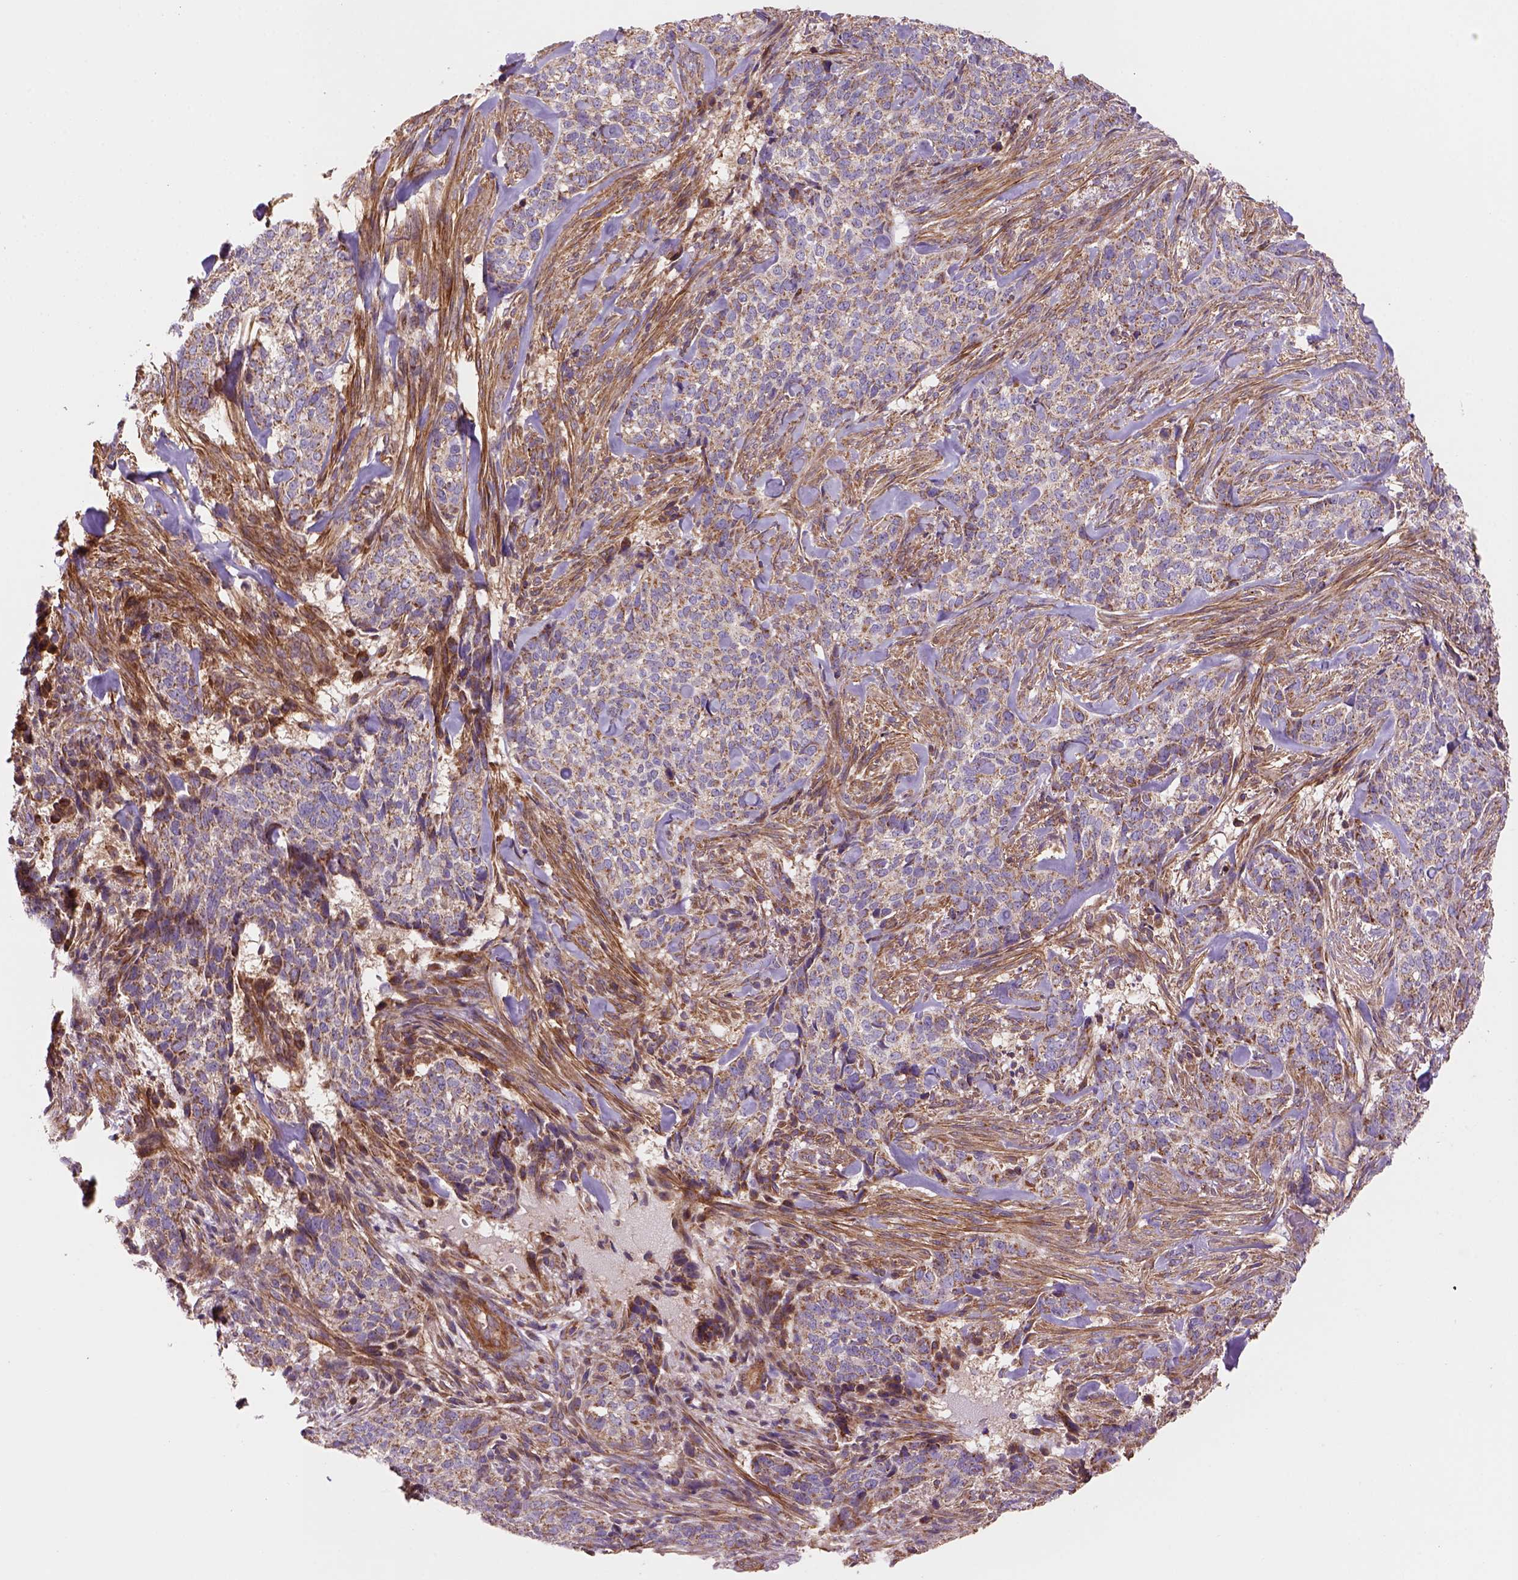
{"staining": {"intensity": "moderate", "quantity": "25%-75%", "location": "cytoplasmic/membranous"}, "tissue": "skin cancer", "cell_type": "Tumor cells", "image_type": "cancer", "snomed": [{"axis": "morphology", "description": "Basal cell carcinoma"}, {"axis": "topography", "description": "Skin"}], "caption": "The immunohistochemical stain labels moderate cytoplasmic/membranous staining in tumor cells of skin cancer (basal cell carcinoma) tissue.", "gene": "WARS2", "patient": {"sex": "female", "age": 69}}